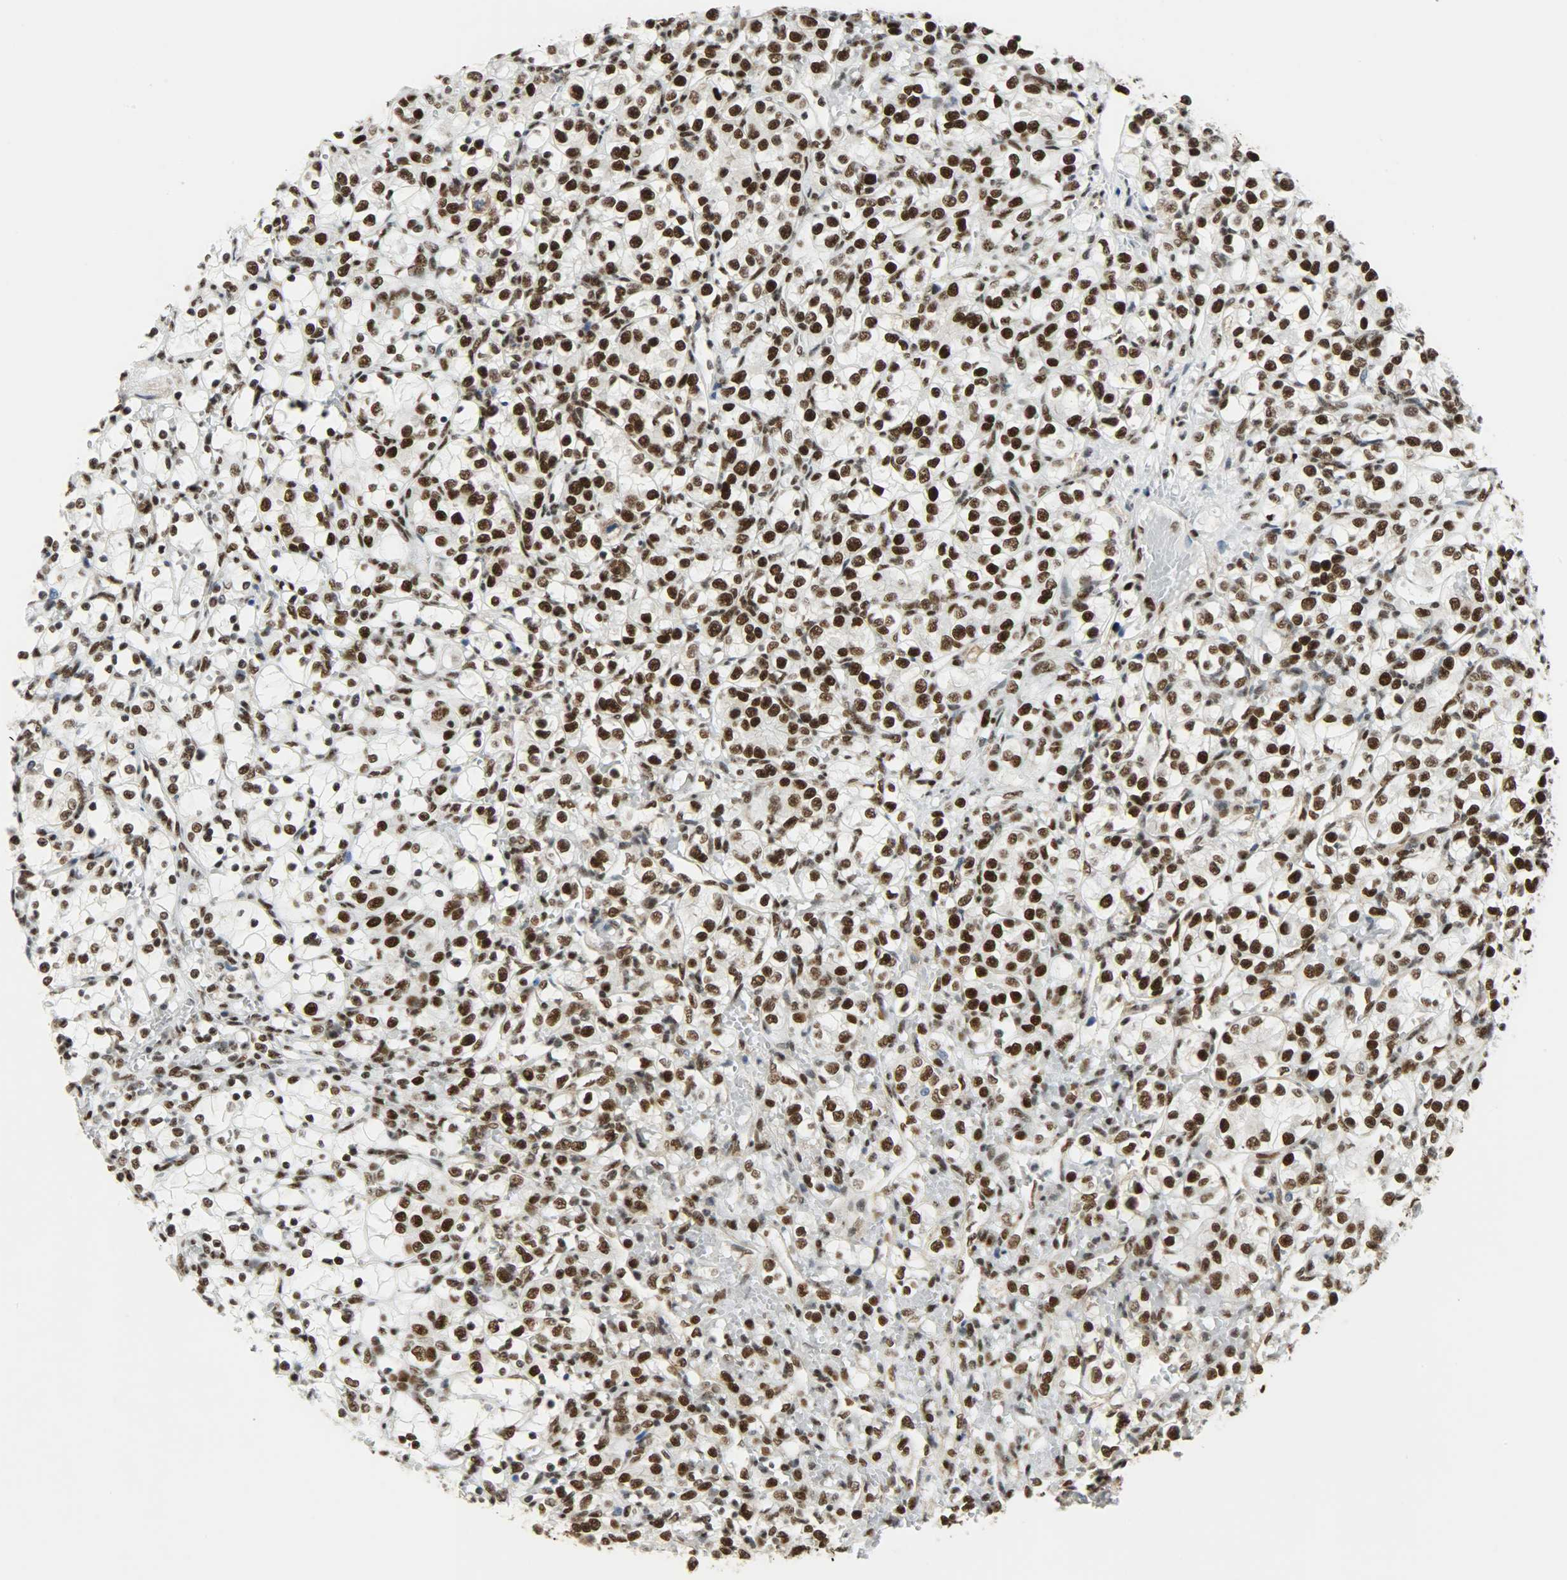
{"staining": {"intensity": "strong", "quantity": ">75%", "location": "nuclear"}, "tissue": "renal cancer", "cell_type": "Tumor cells", "image_type": "cancer", "snomed": [{"axis": "morphology", "description": "Adenocarcinoma, NOS"}, {"axis": "topography", "description": "Kidney"}], "caption": "Tumor cells demonstrate high levels of strong nuclear staining in about >75% of cells in renal adenocarcinoma.", "gene": "SSB", "patient": {"sex": "female", "age": 69}}